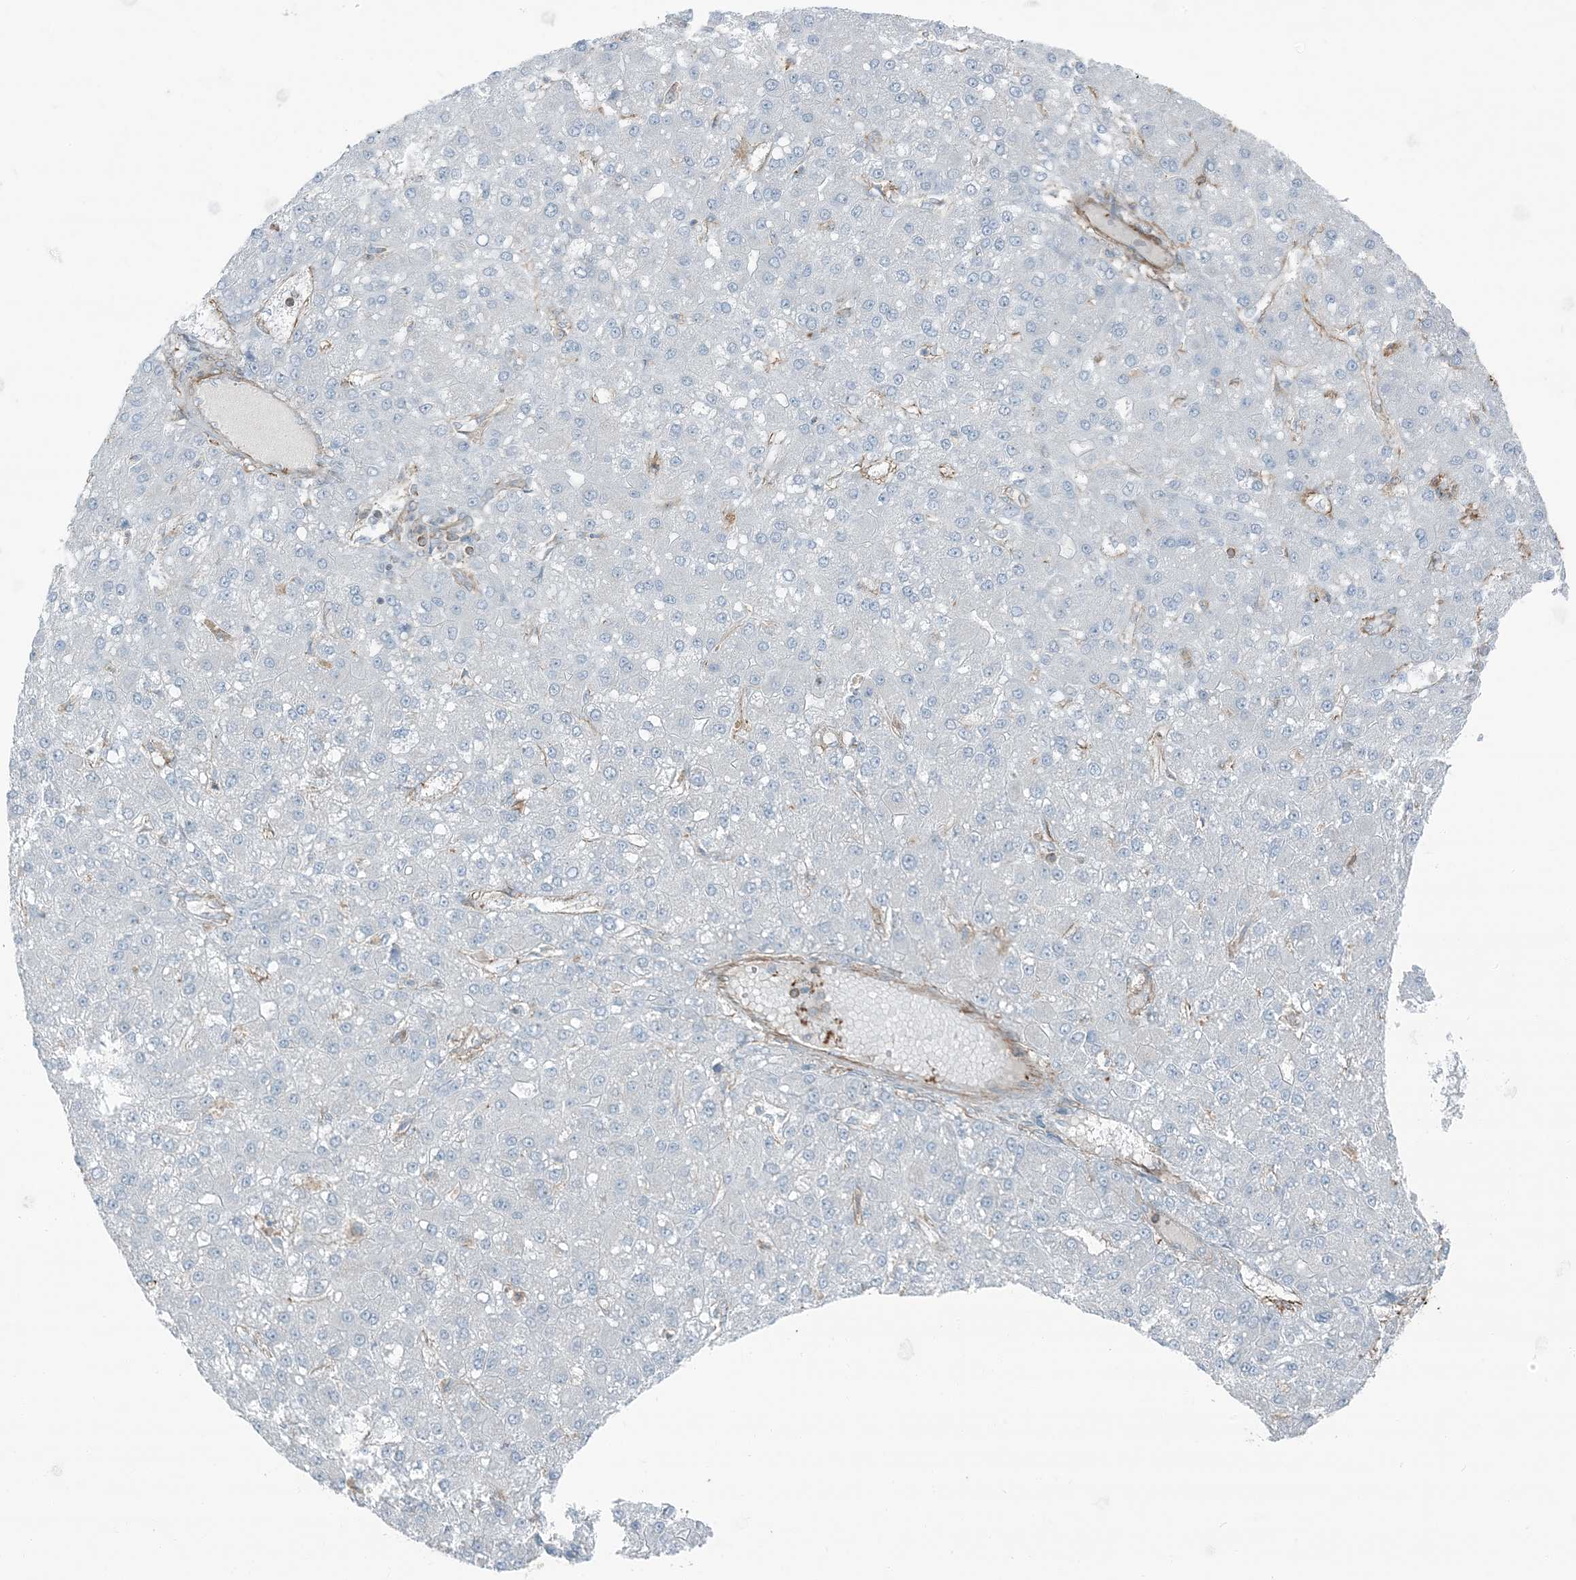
{"staining": {"intensity": "negative", "quantity": "none", "location": "none"}, "tissue": "liver cancer", "cell_type": "Tumor cells", "image_type": "cancer", "snomed": [{"axis": "morphology", "description": "Carcinoma, Hepatocellular, NOS"}, {"axis": "topography", "description": "Liver"}], "caption": "This is a histopathology image of IHC staining of liver cancer, which shows no positivity in tumor cells.", "gene": "APOBEC3C", "patient": {"sex": "male", "age": 67}}